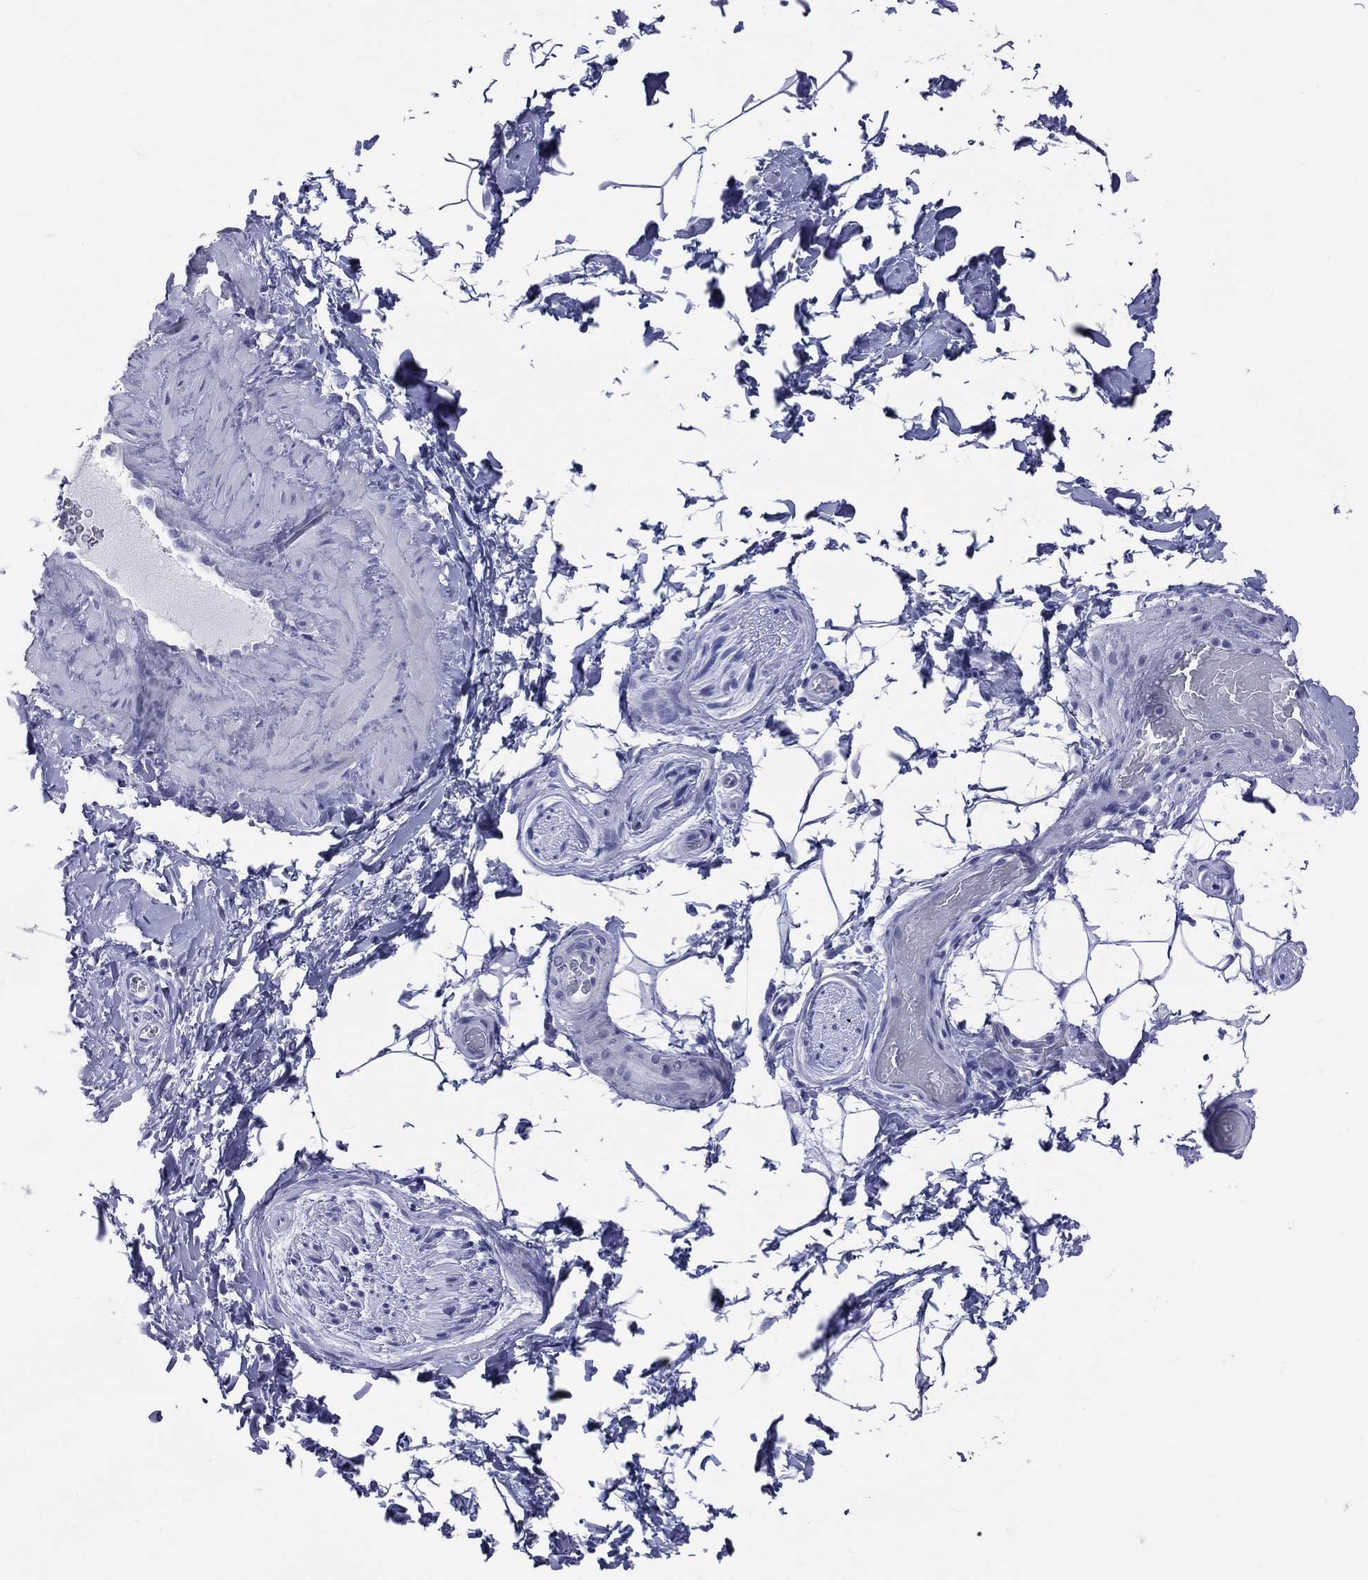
{"staining": {"intensity": "negative", "quantity": "none", "location": "none"}, "tissue": "adipose tissue", "cell_type": "Adipocytes", "image_type": "normal", "snomed": [{"axis": "morphology", "description": "Normal tissue, NOS"}, {"axis": "topography", "description": "Soft tissue"}, {"axis": "topography", "description": "Vascular tissue"}], "caption": "IHC micrograph of unremarkable adipose tissue: adipose tissue stained with DAB exhibits no significant protein staining in adipocytes. (Immunohistochemistry (ihc), brightfield microscopy, high magnification).", "gene": "MLLT10", "patient": {"sex": "male", "age": 41}}